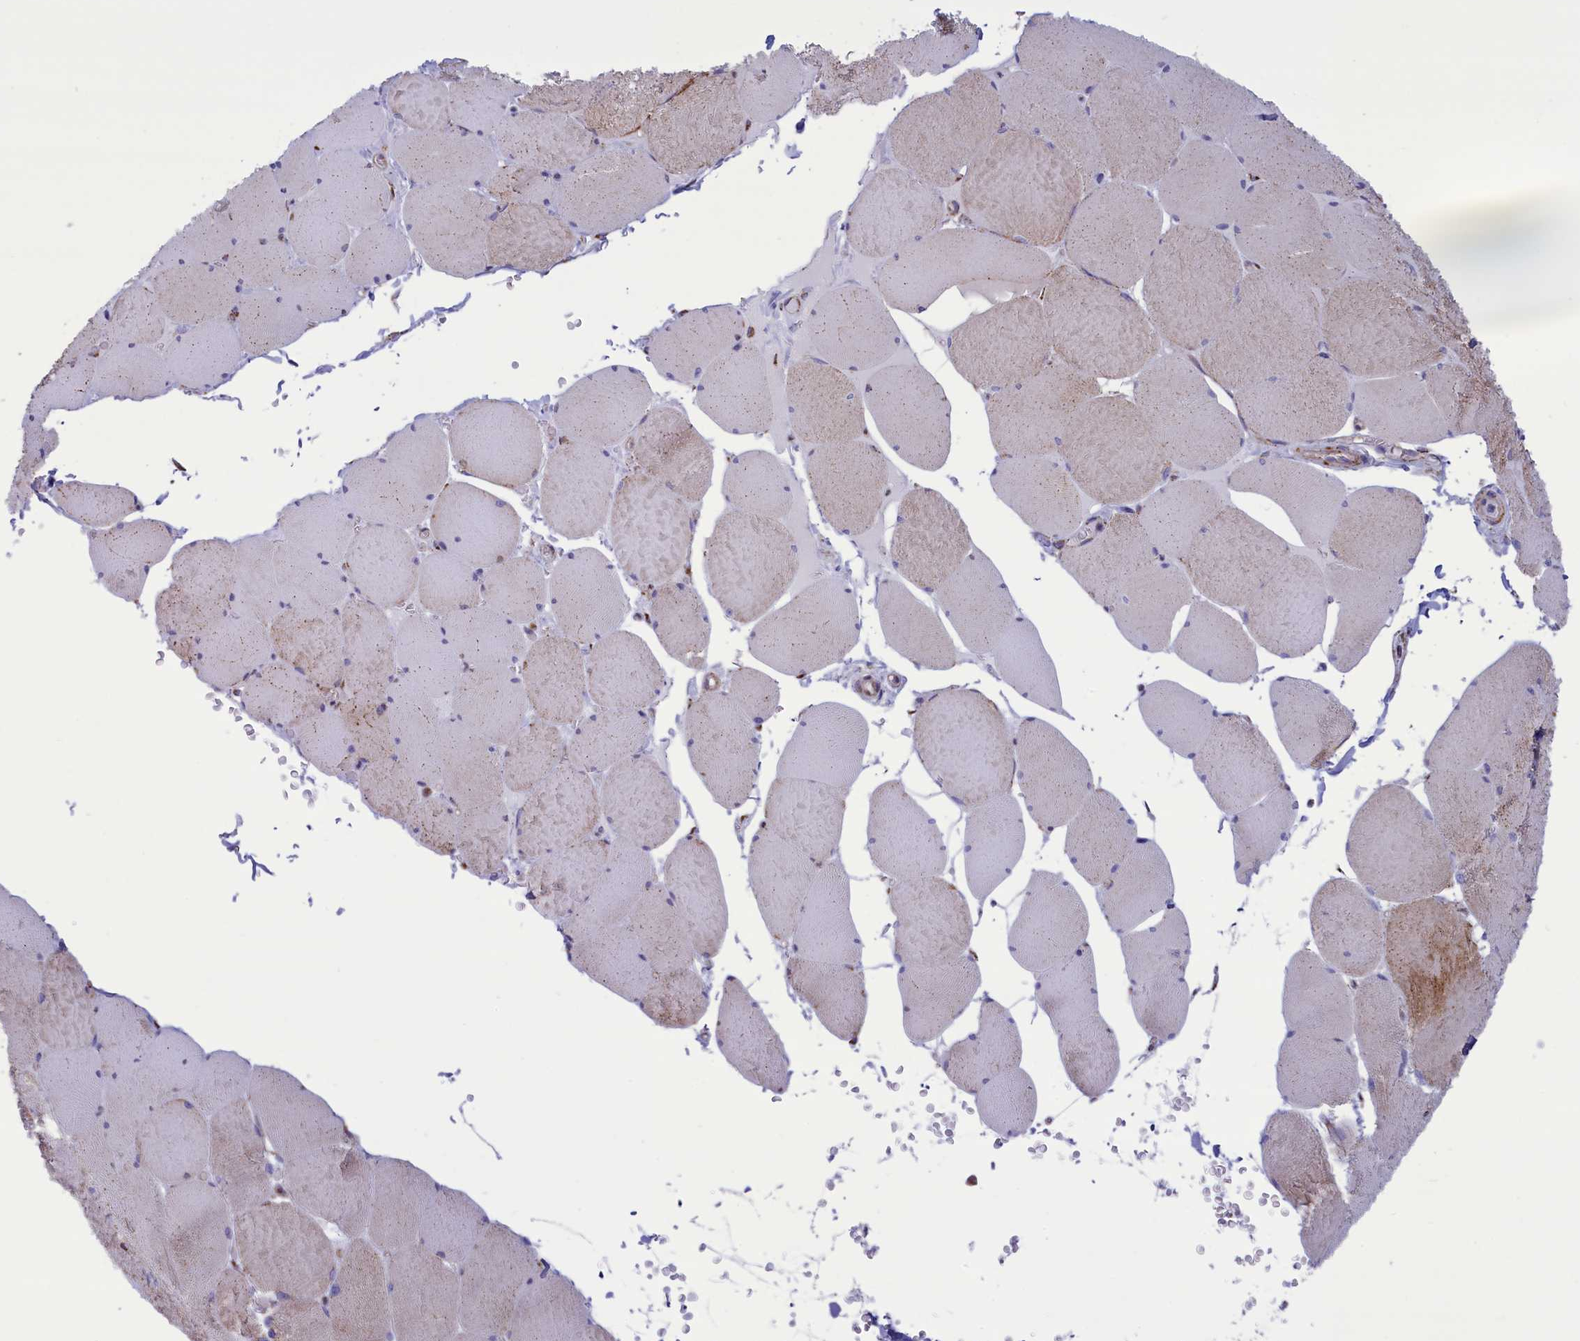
{"staining": {"intensity": "moderate", "quantity": "25%-75%", "location": "cytoplasmic/membranous"}, "tissue": "skeletal muscle", "cell_type": "Myocytes", "image_type": "normal", "snomed": [{"axis": "morphology", "description": "Normal tissue, NOS"}, {"axis": "topography", "description": "Skeletal muscle"}, {"axis": "topography", "description": "Head-Neck"}], "caption": "Brown immunohistochemical staining in normal skeletal muscle shows moderate cytoplasmic/membranous staining in approximately 25%-75% of myocytes. (brown staining indicates protein expression, while blue staining denotes nuclei).", "gene": "ISOC2", "patient": {"sex": "male", "age": 66}}